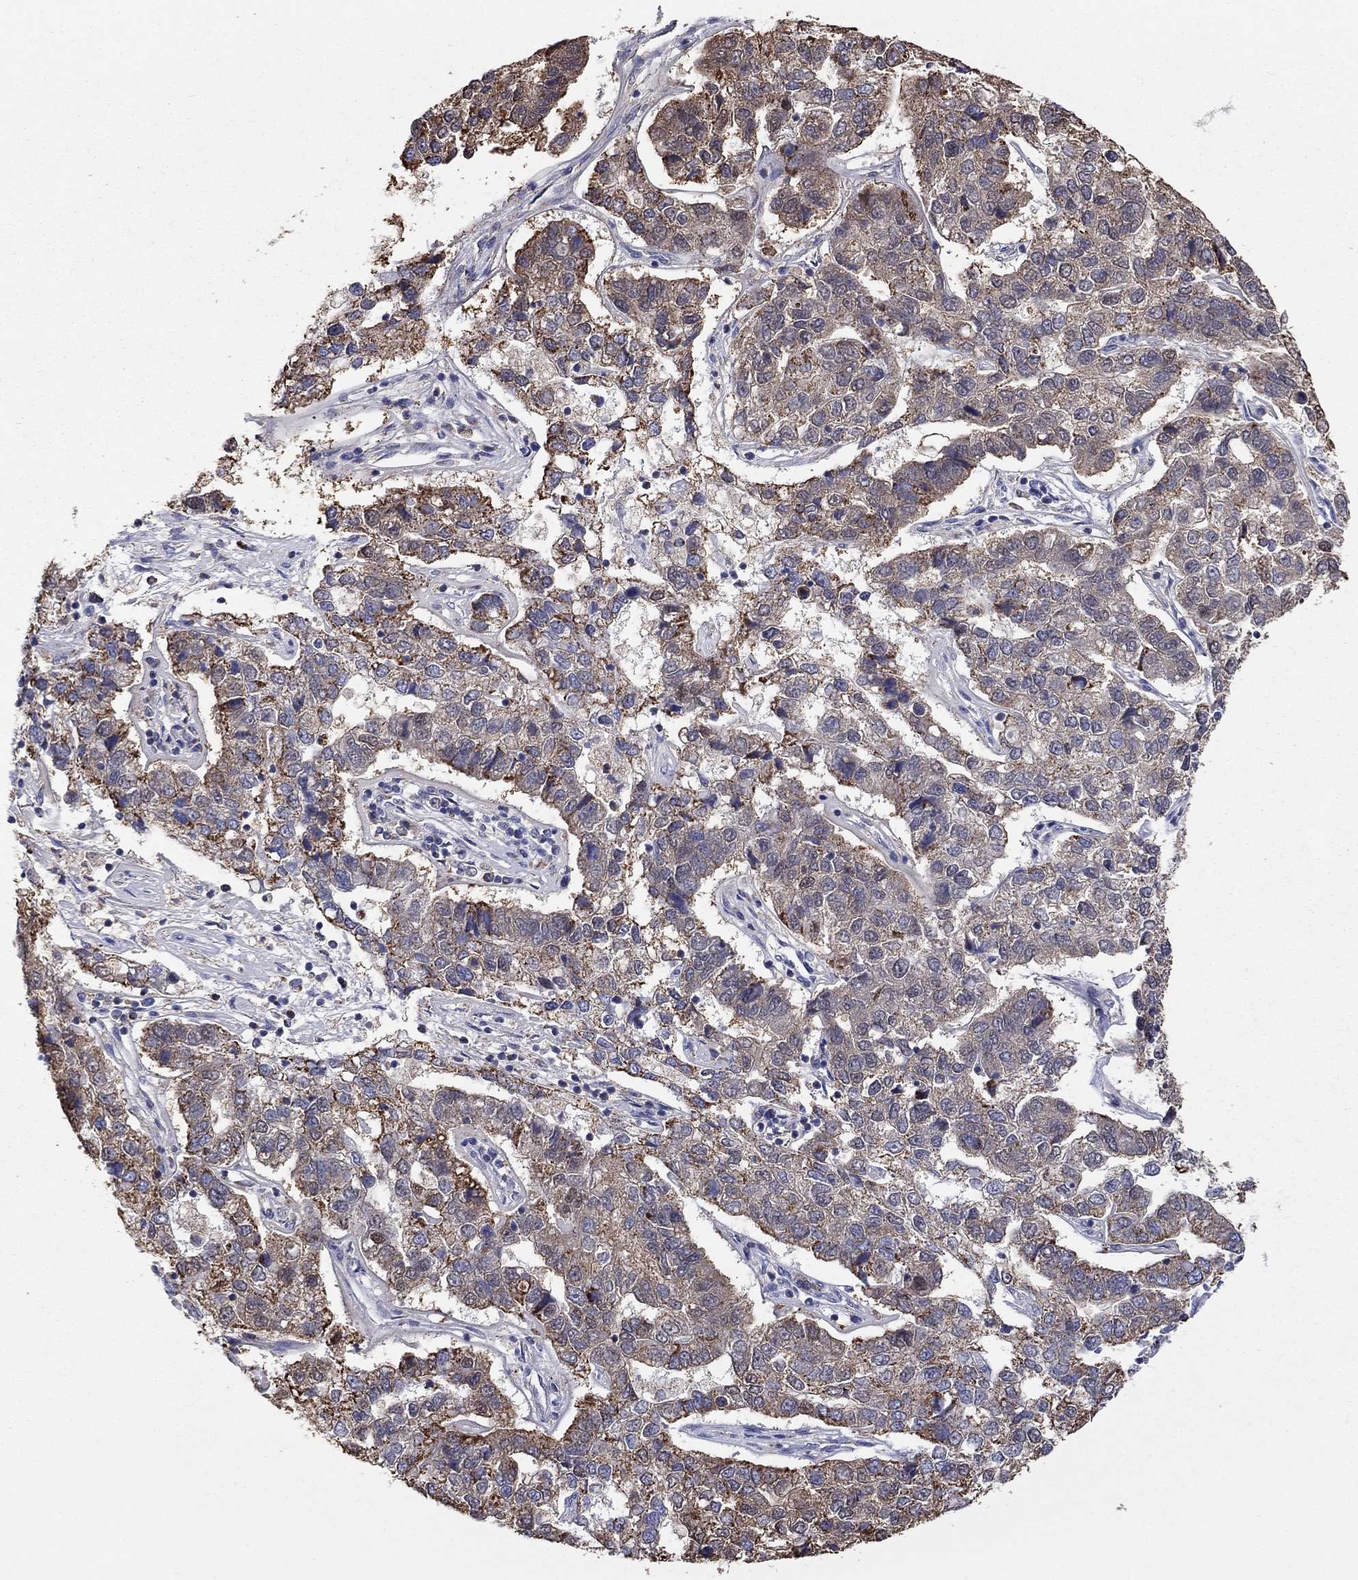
{"staining": {"intensity": "strong", "quantity": "25%-75%", "location": "cytoplasmic/membranous"}, "tissue": "pancreatic cancer", "cell_type": "Tumor cells", "image_type": "cancer", "snomed": [{"axis": "morphology", "description": "Adenocarcinoma, NOS"}, {"axis": "topography", "description": "Pancreas"}], "caption": "High-power microscopy captured an immunohistochemistry histopathology image of pancreatic cancer (adenocarcinoma), revealing strong cytoplasmic/membranous staining in about 25%-75% of tumor cells.", "gene": "HPS5", "patient": {"sex": "female", "age": 61}}